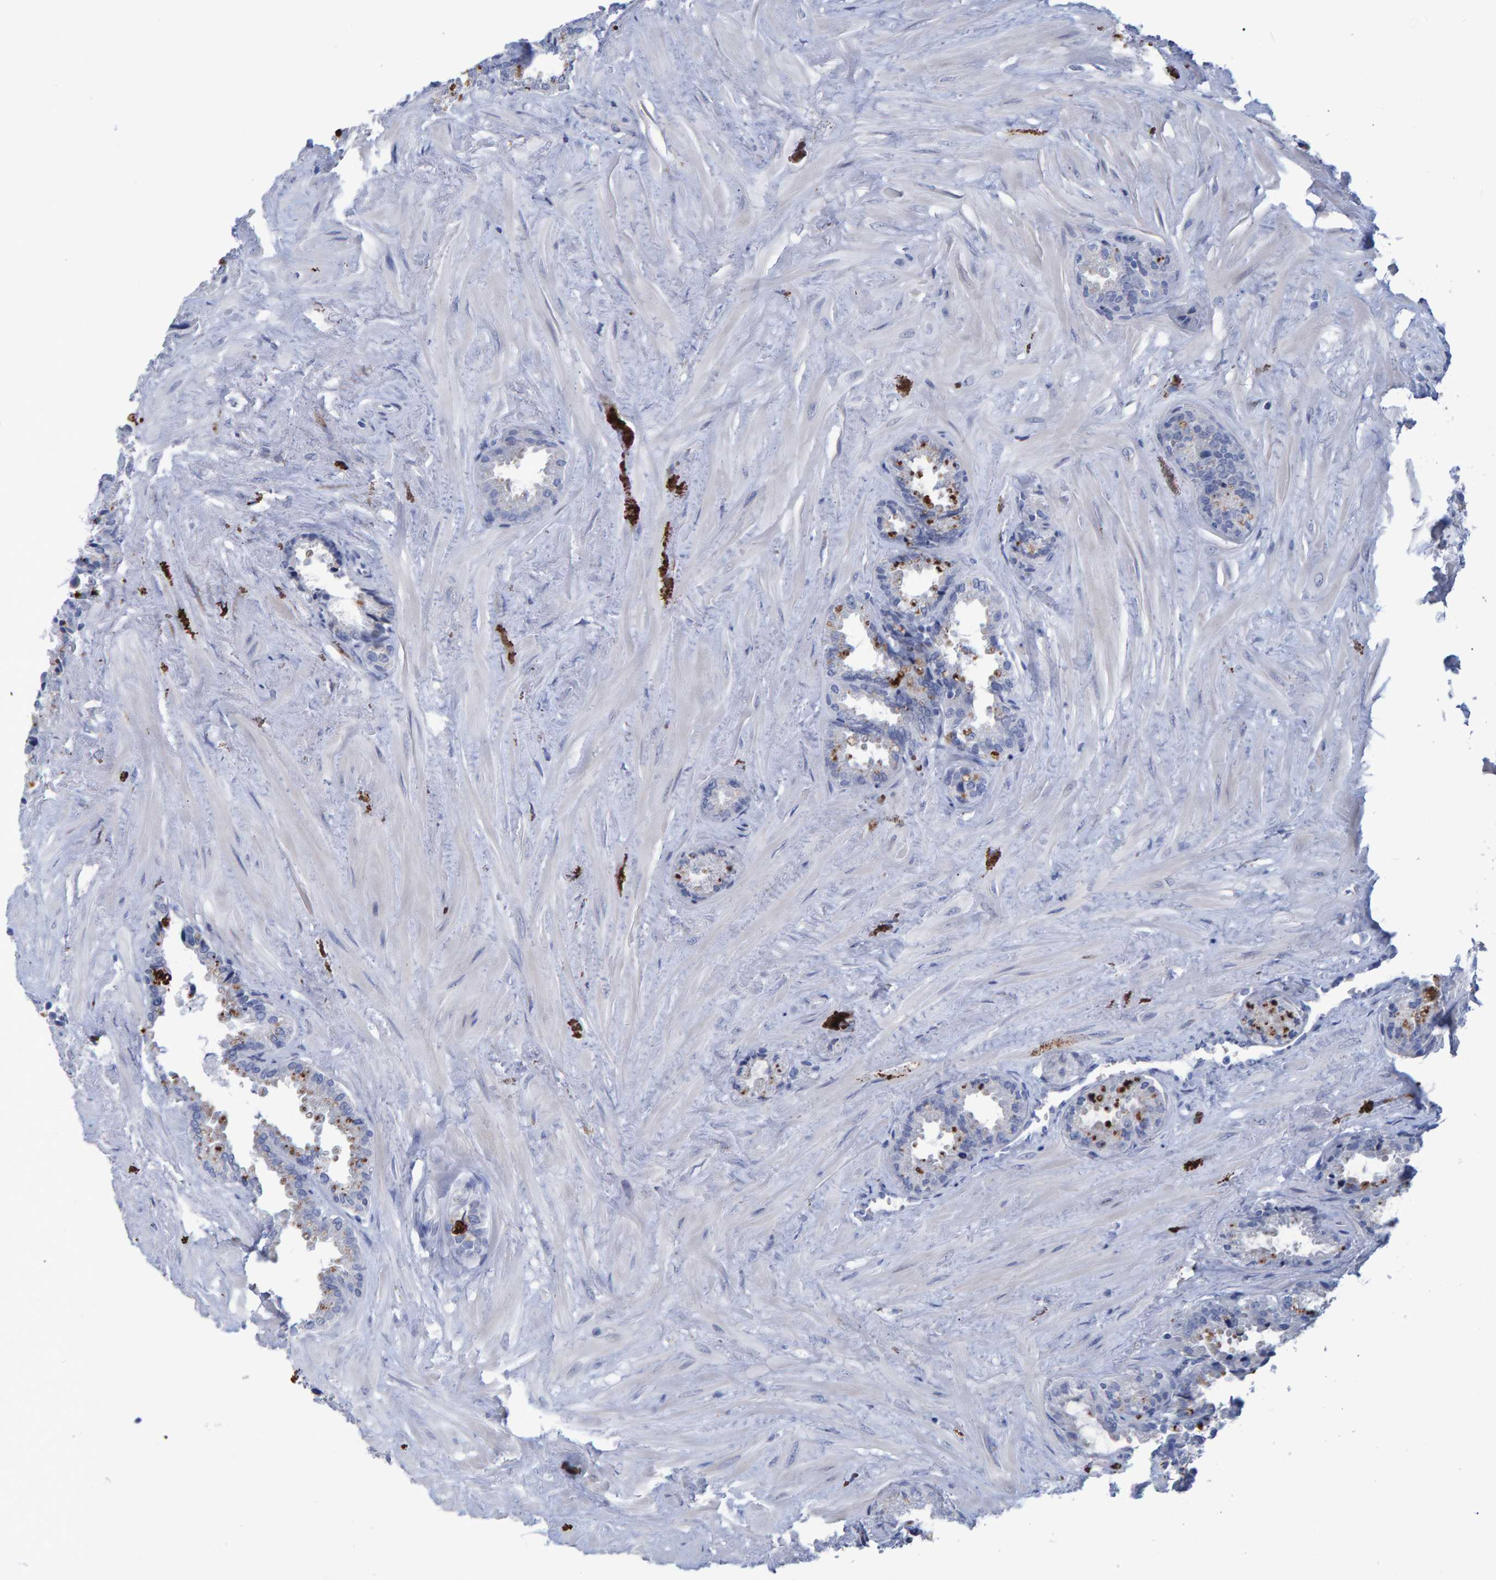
{"staining": {"intensity": "moderate", "quantity": "25%-75%", "location": "cytoplasmic/membranous"}, "tissue": "seminal vesicle", "cell_type": "Glandular cells", "image_type": "normal", "snomed": [{"axis": "morphology", "description": "Normal tissue, NOS"}, {"axis": "topography", "description": "Seminal veicle"}], "caption": "Moderate cytoplasmic/membranous positivity is seen in about 25%-75% of glandular cells in normal seminal vesicle. Using DAB (brown) and hematoxylin (blue) stains, captured at high magnification using brightfield microscopy.", "gene": "PROCA1", "patient": {"sex": "male", "age": 46}}